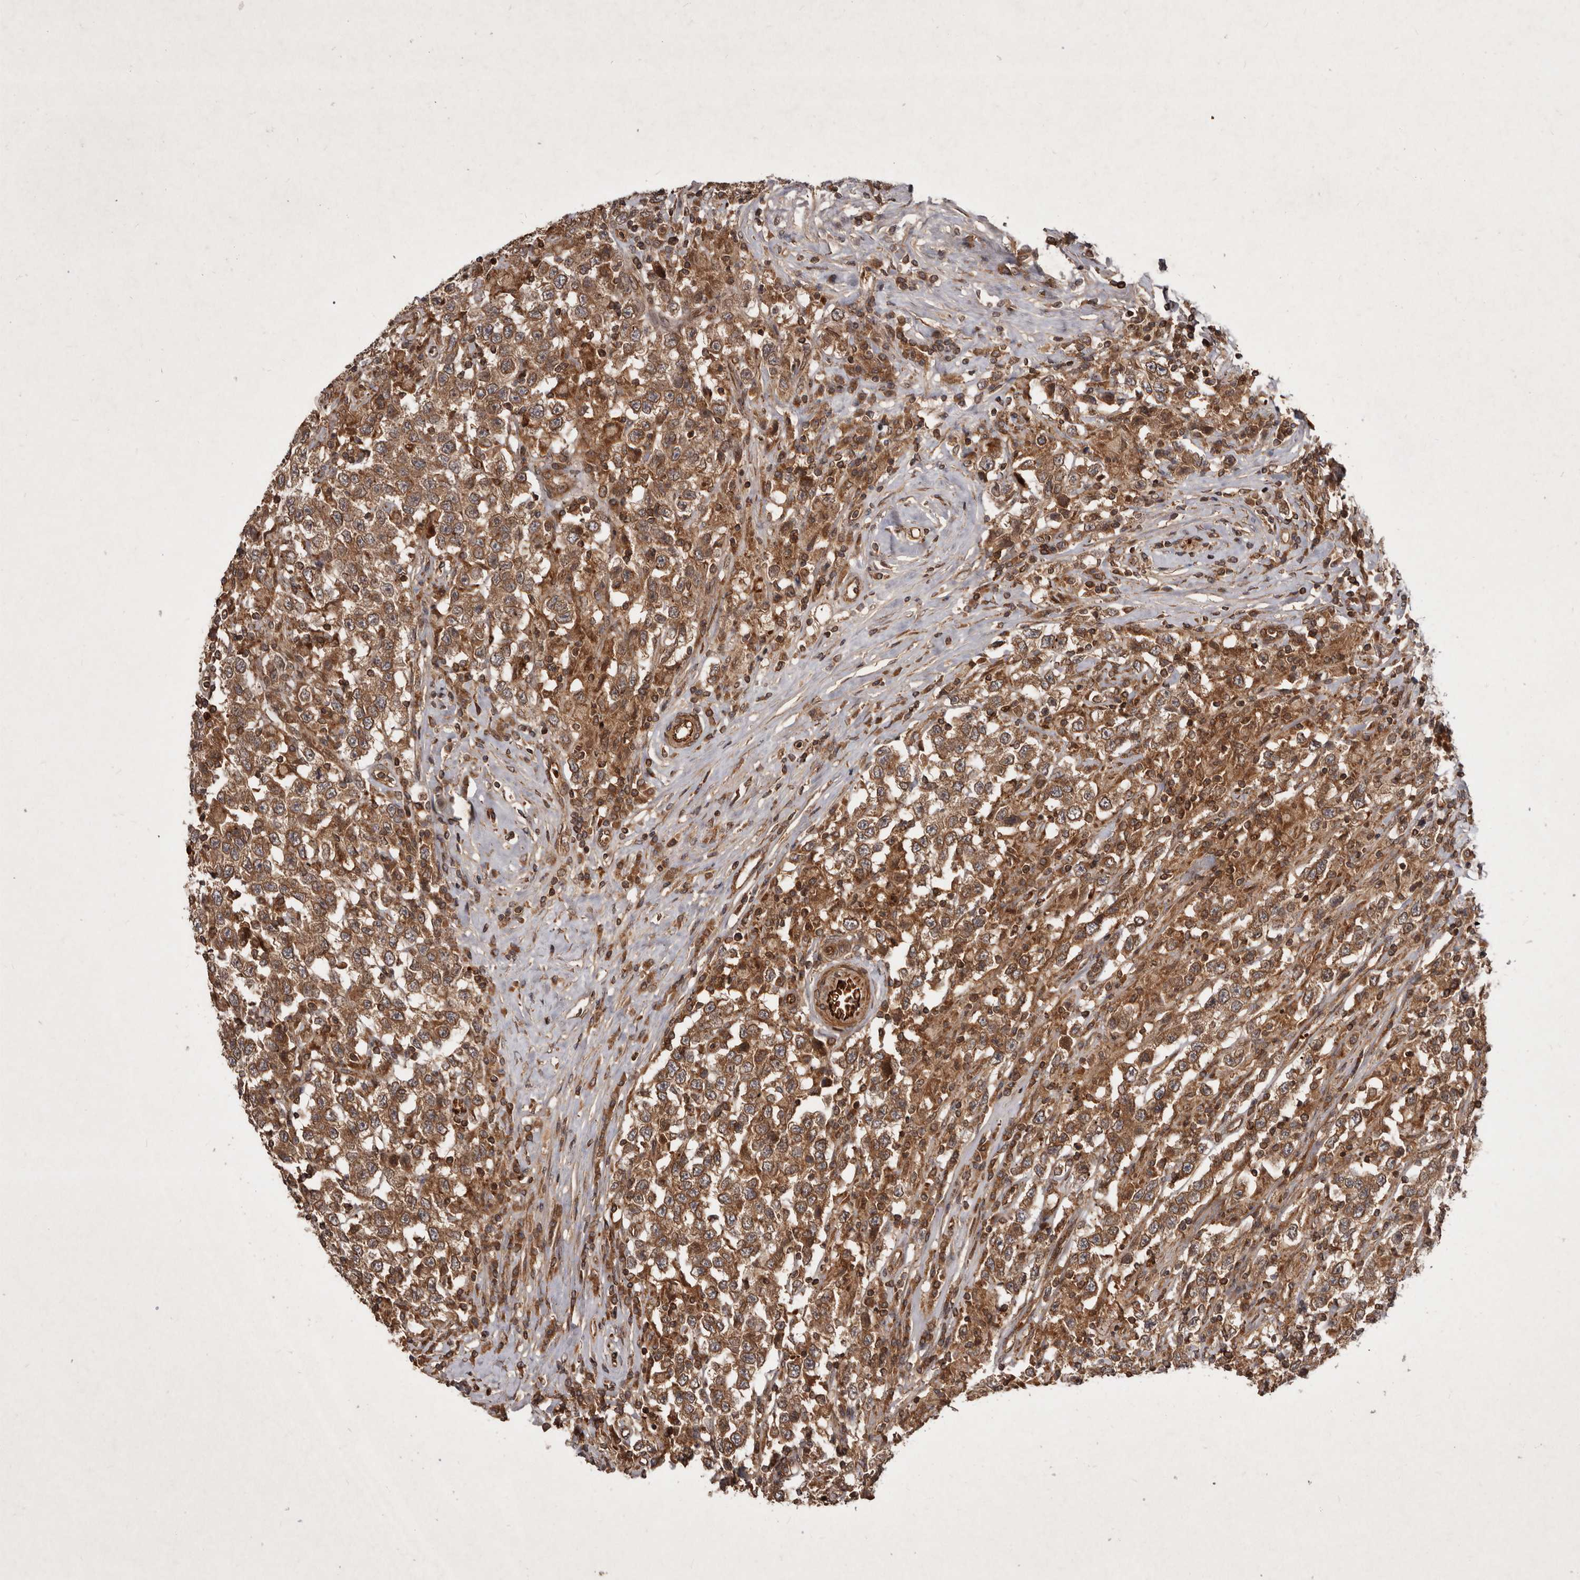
{"staining": {"intensity": "strong", "quantity": ">75%", "location": "cytoplasmic/membranous"}, "tissue": "testis cancer", "cell_type": "Tumor cells", "image_type": "cancer", "snomed": [{"axis": "morphology", "description": "Seminoma, NOS"}, {"axis": "topography", "description": "Testis"}], "caption": "IHC histopathology image of neoplastic tissue: human testis cancer (seminoma) stained using immunohistochemistry exhibits high levels of strong protein expression localized specifically in the cytoplasmic/membranous of tumor cells, appearing as a cytoplasmic/membranous brown color.", "gene": "STK36", "patient": {"sex": "male", "age": 41}}